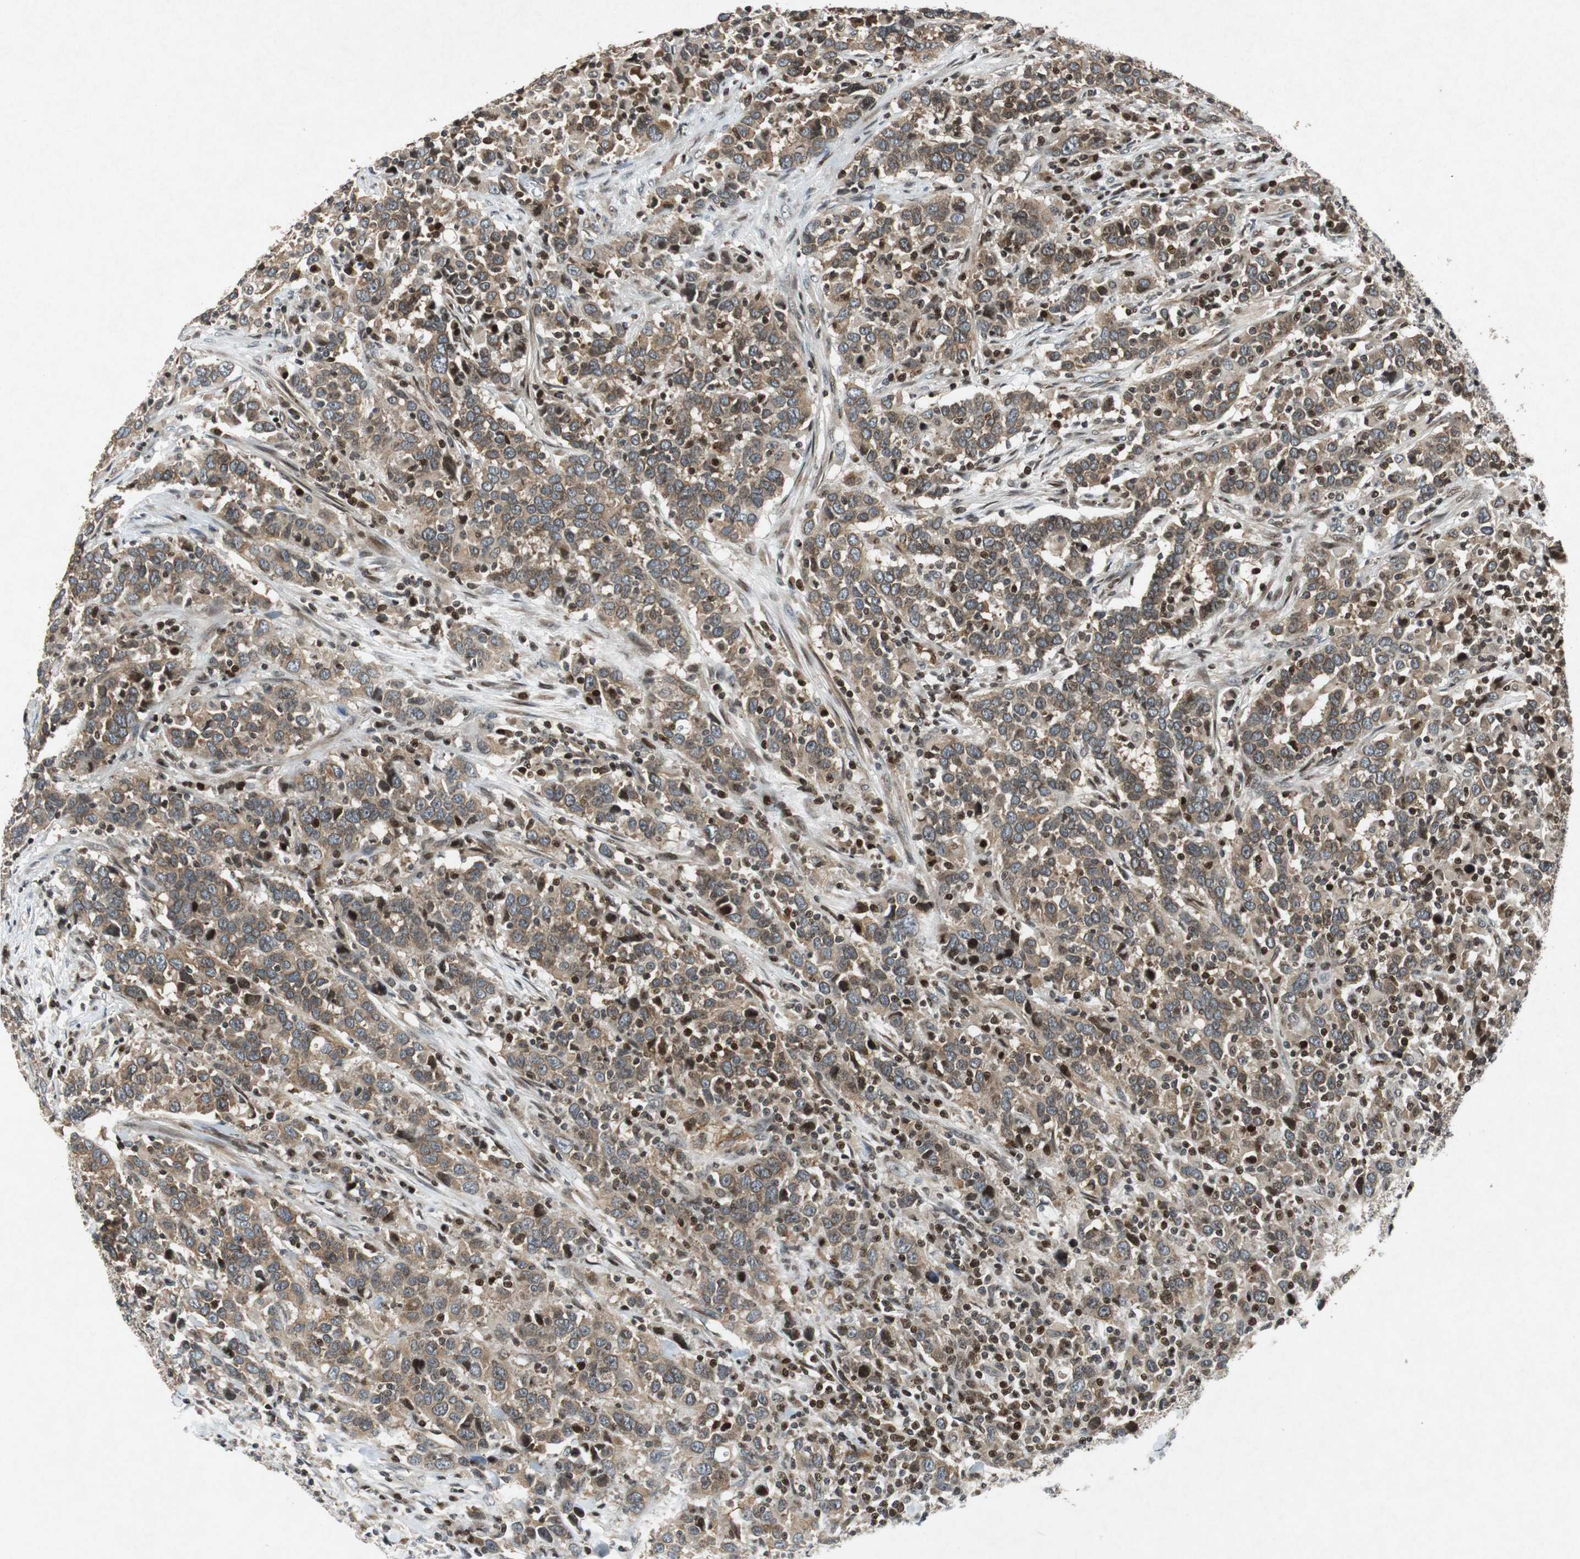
{"staining": {"intensity": "moderate", "quantity": ">75%", "location": "cytoplasmic/membranous"}, "tissue": "urothelial cancer", "cell_type": "Tumor cells", "image_type": "cancer", "snomed": [{"axis": "morphology", "description": "Urothelial carcinoma, High grade"}, {"axis": "topography", "description": "Urinary bladder"}], "caption": "Brown immunohistochemical staining in urothelial cancer exhibits moderate cytoplasmic/membranous expression in approximately >75% of tumor cells.", "gene": "TUBA4A", "patient": {"sex": "male", "age": 61}}